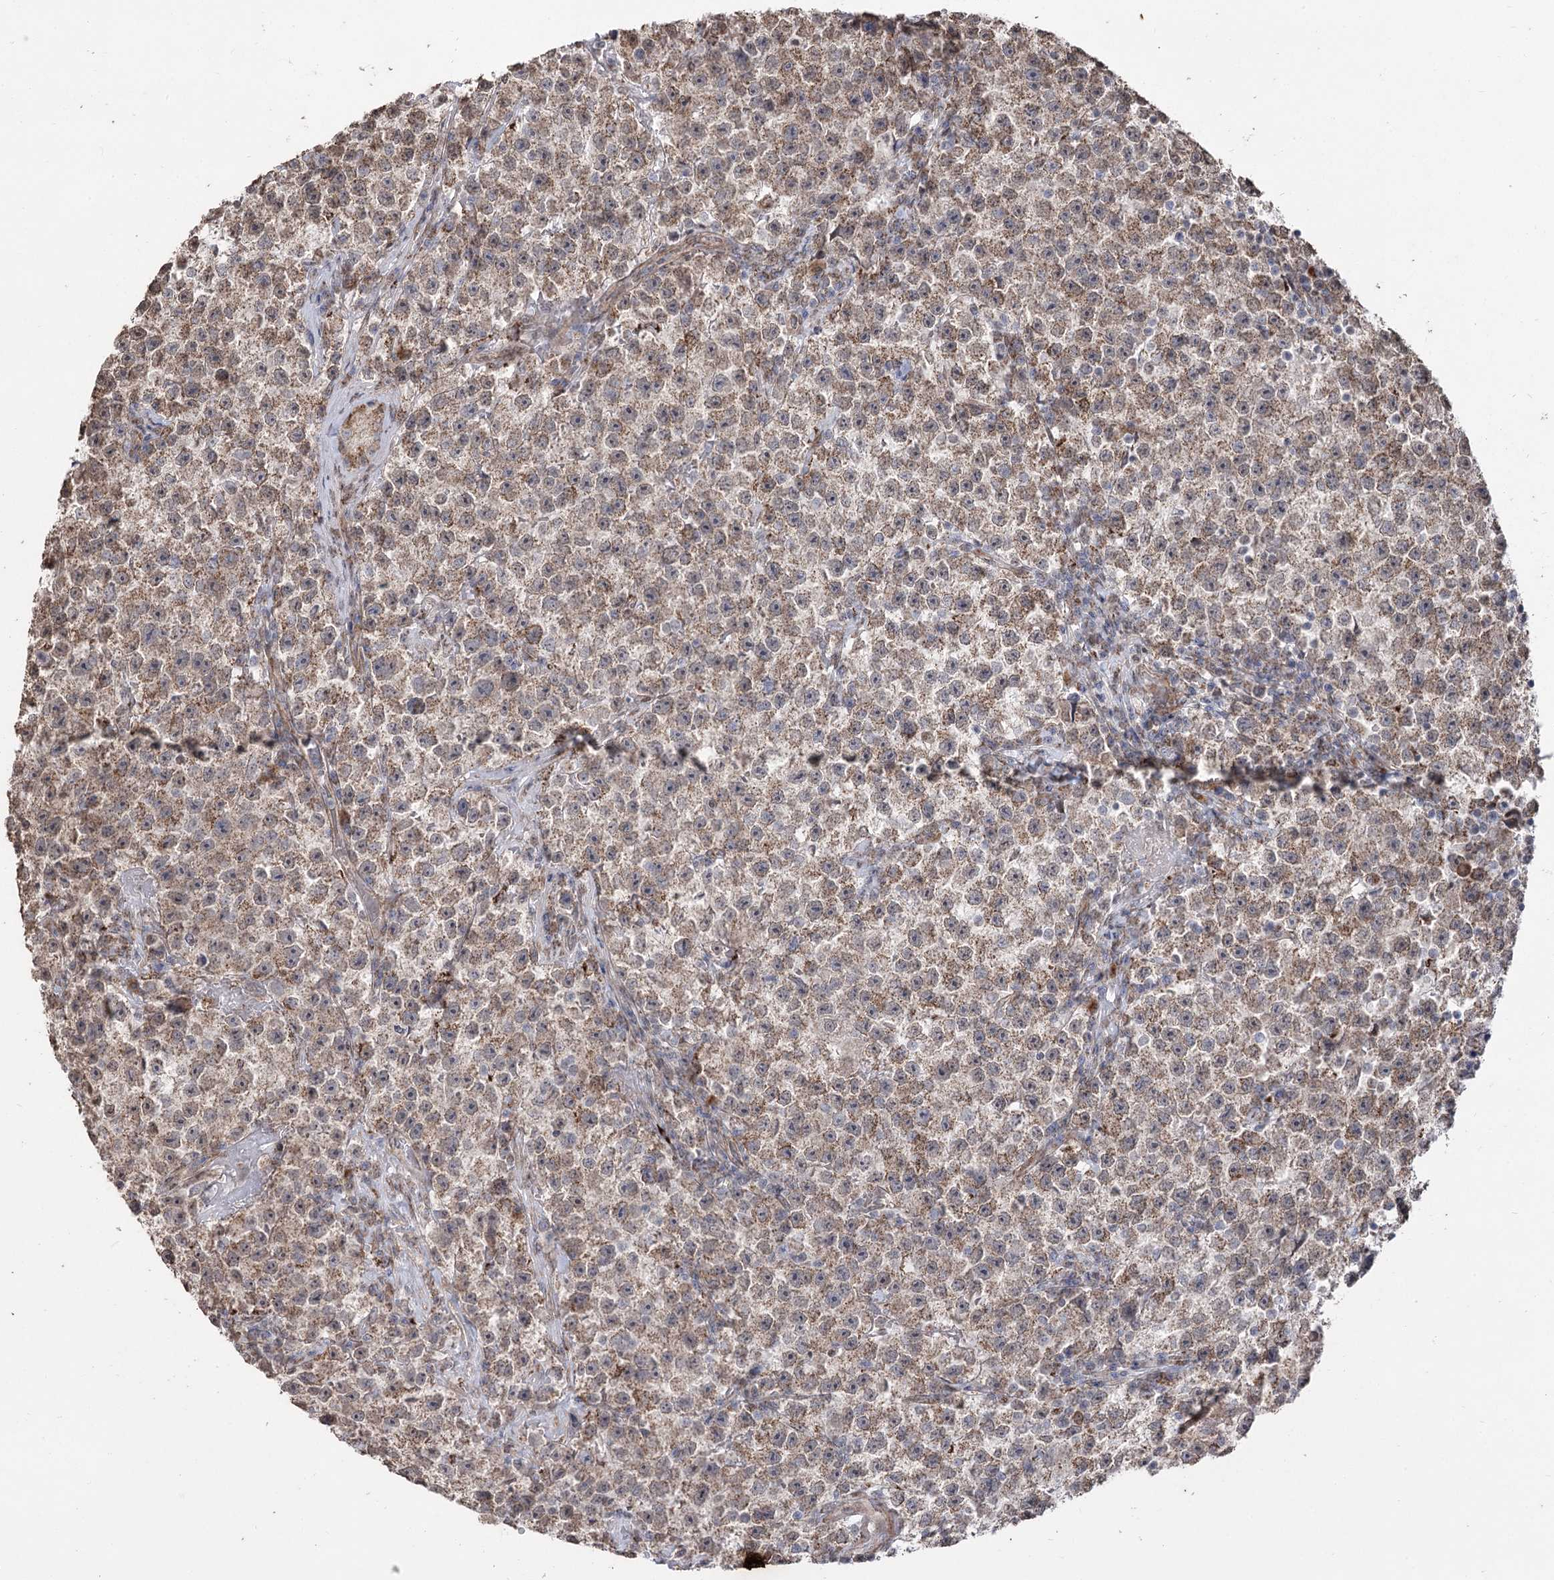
{"staining": {"intensity": "weak", "quantity": ">75%", "location": "cytoplasmic/membranous"}, "tissue": "testis cancer", "cell_type": "Tumor cells", "image_type": "cancer", "snomed": [{"axis": "morphology", "description": "Seminoma, NOS"}, {"axis": "topography", "description": "Testis"}], "caption": "Brown immunohistochemical staining in human testis cancer (seminoma) reveals weak cytoplasmic/membranous expression in about >75% of tumor cells.", "gene": "ZSCAN23", "patient": {"sex": "male", "age": 22}}